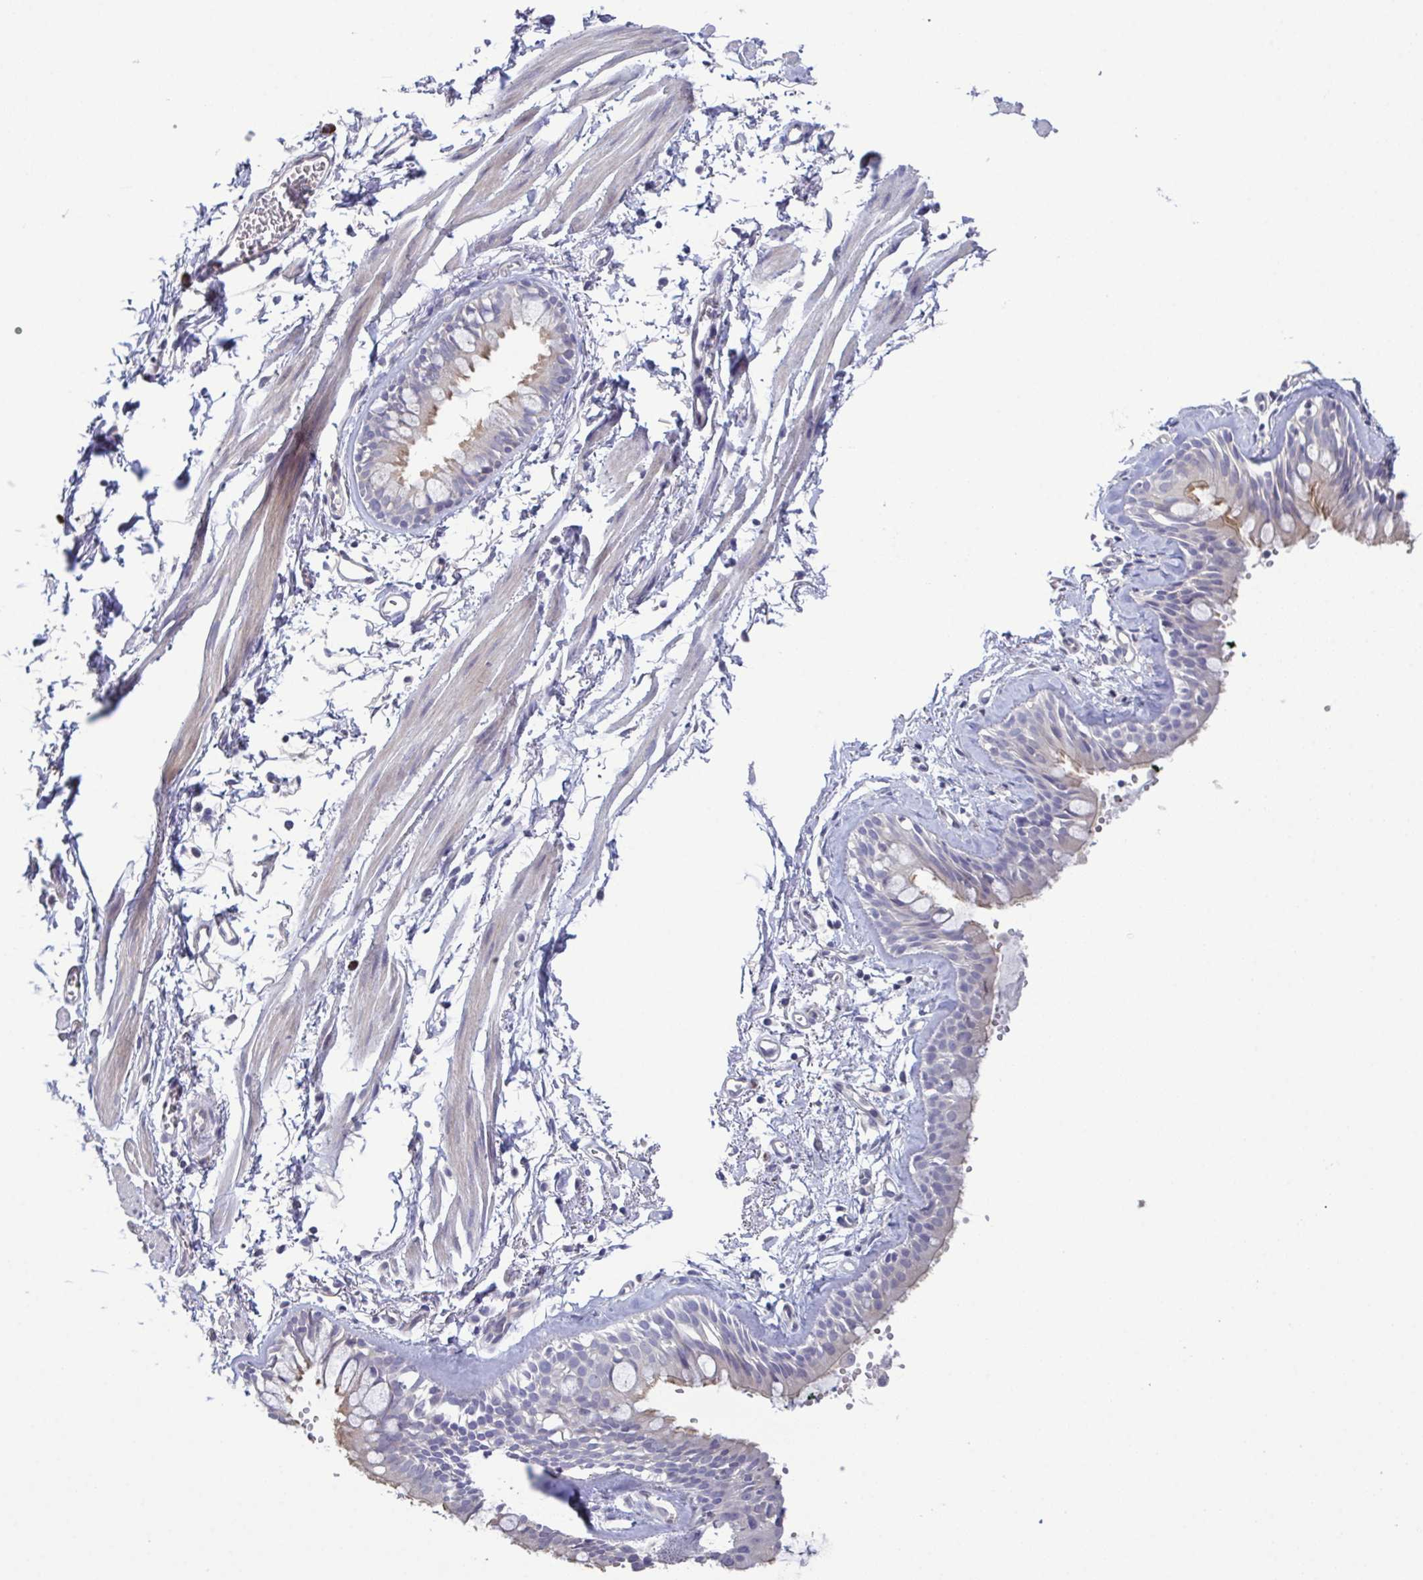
{"staining": {"intensity": "negative", "quantity": "none", "location": "none"}, "tissue": "bronchus", "cell_type": "Respiratory epithelial cells", "image_type": "normal", "snomed": [{"axis": "morphology", "description": "Normal tissue, NOS"}, {"axis": "topography", "description": "Cartilage tissue"}, {"axis": "topography", "description": "Bronchus"}], "caption": "Immunohistochemical staining of unremarkable bronchus exhibits no significant staining in respiratory epithelial cells. (Stains: DAB (3,3'-diaminobenzidine) IHC with hematoxylin counter stain, Microscopy: brightfield microscopy at high magnification).", "gene": "GLDC", "patient": {"sex": "female", "age": 59}}